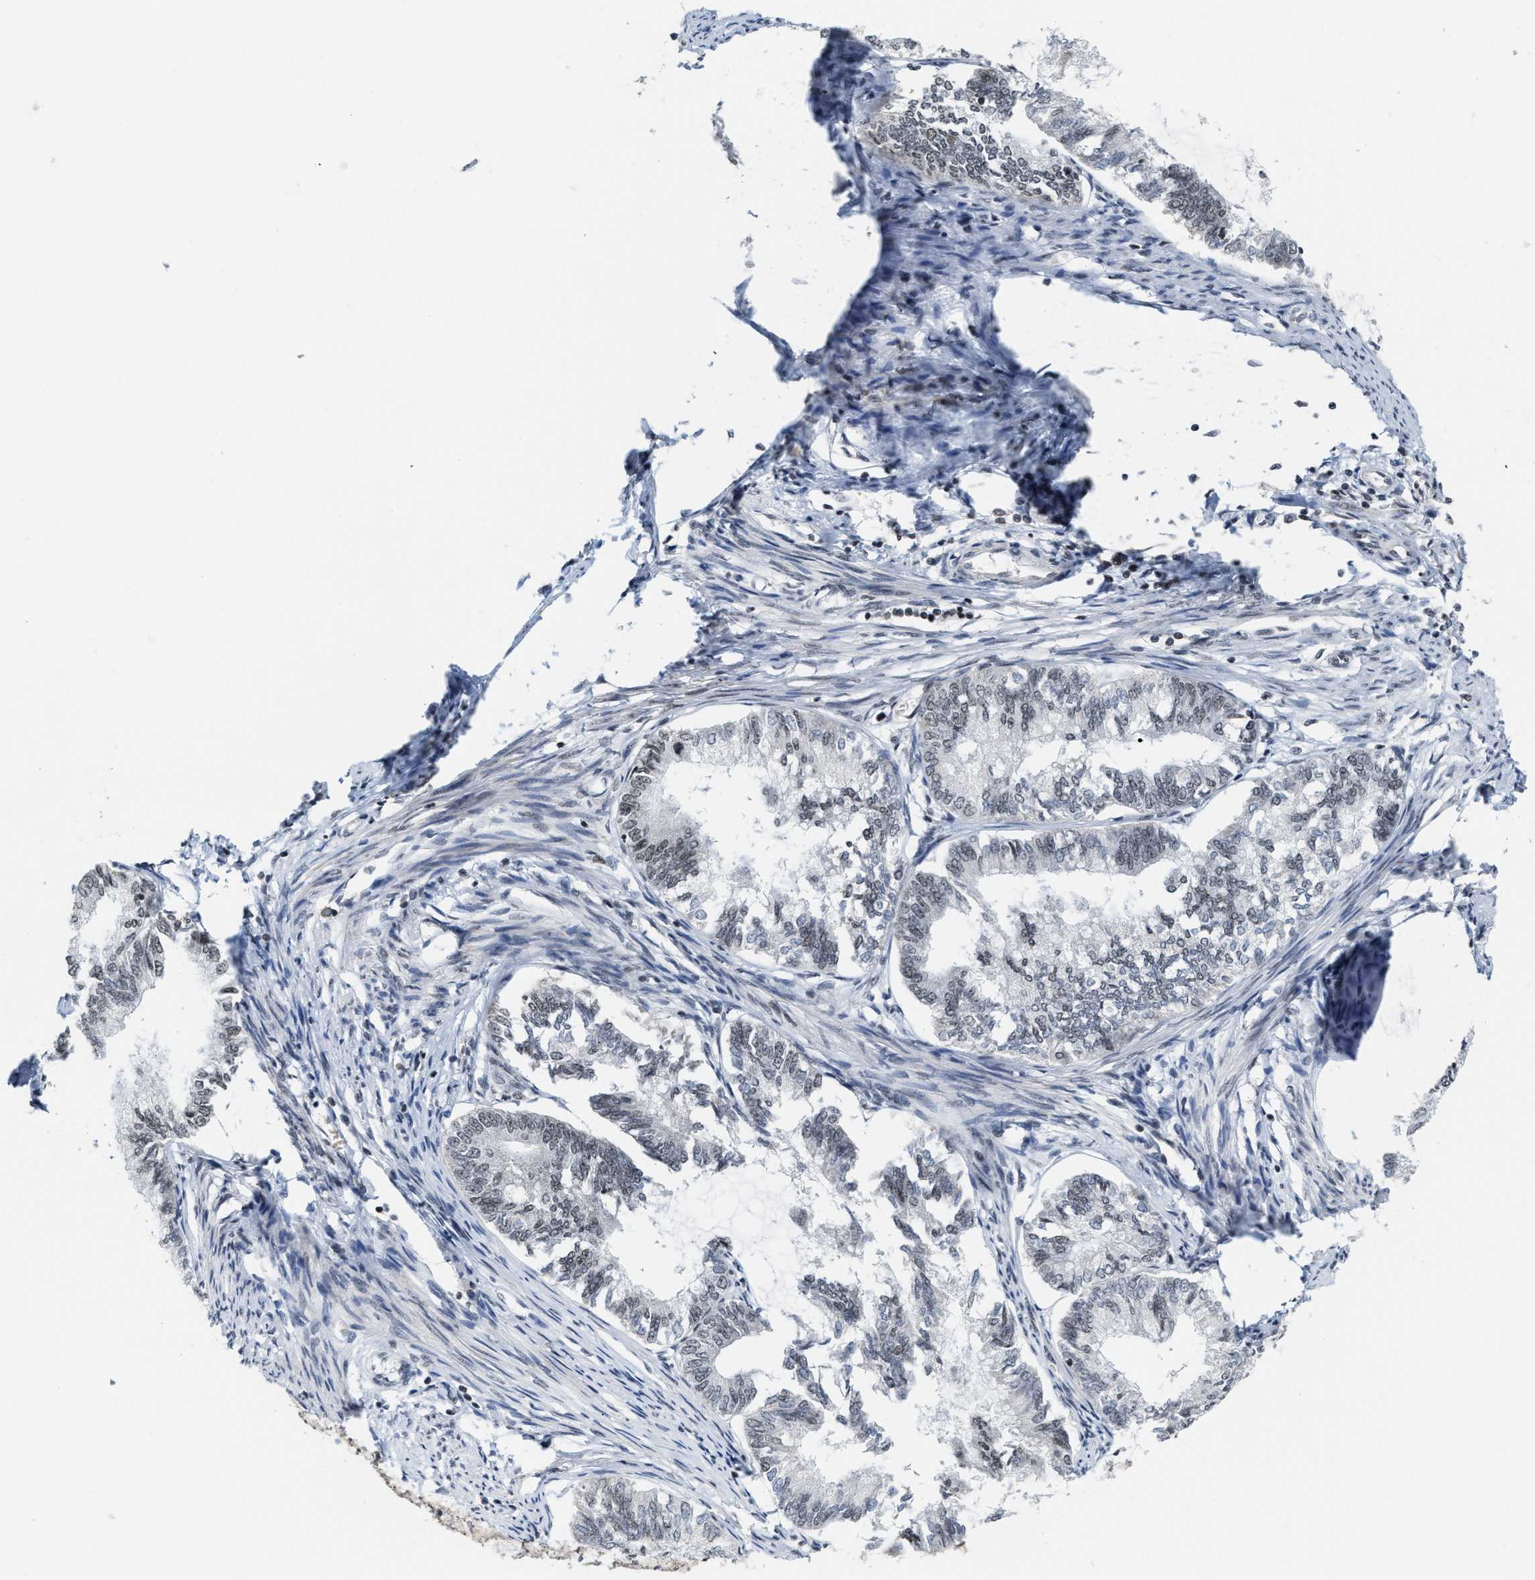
{"staining": {"intensity": "weak", "quantity": "<25%", "location": "nuclear"}, "tissue": "endometrial cancer", "cell_type": "Tumor cells", "image_type": "cancer", "snomed": [{"axis": "morphology", "description": "Adenocarcinoma, NOS"}, {"axis": "topography", "description": "Endometrium"}], "caption": "Immunohistochemical staining of adenocarcinoma (endometrial) displays no significant positivity in tumor cells. (DAB (3,3'-diaminobenzidine) immunohistochemistry (IHC) visualized using brightfield microscopy, high magnification).", "gene": "ANKRD6", "patient": {"sex": "female", "age": 86}}